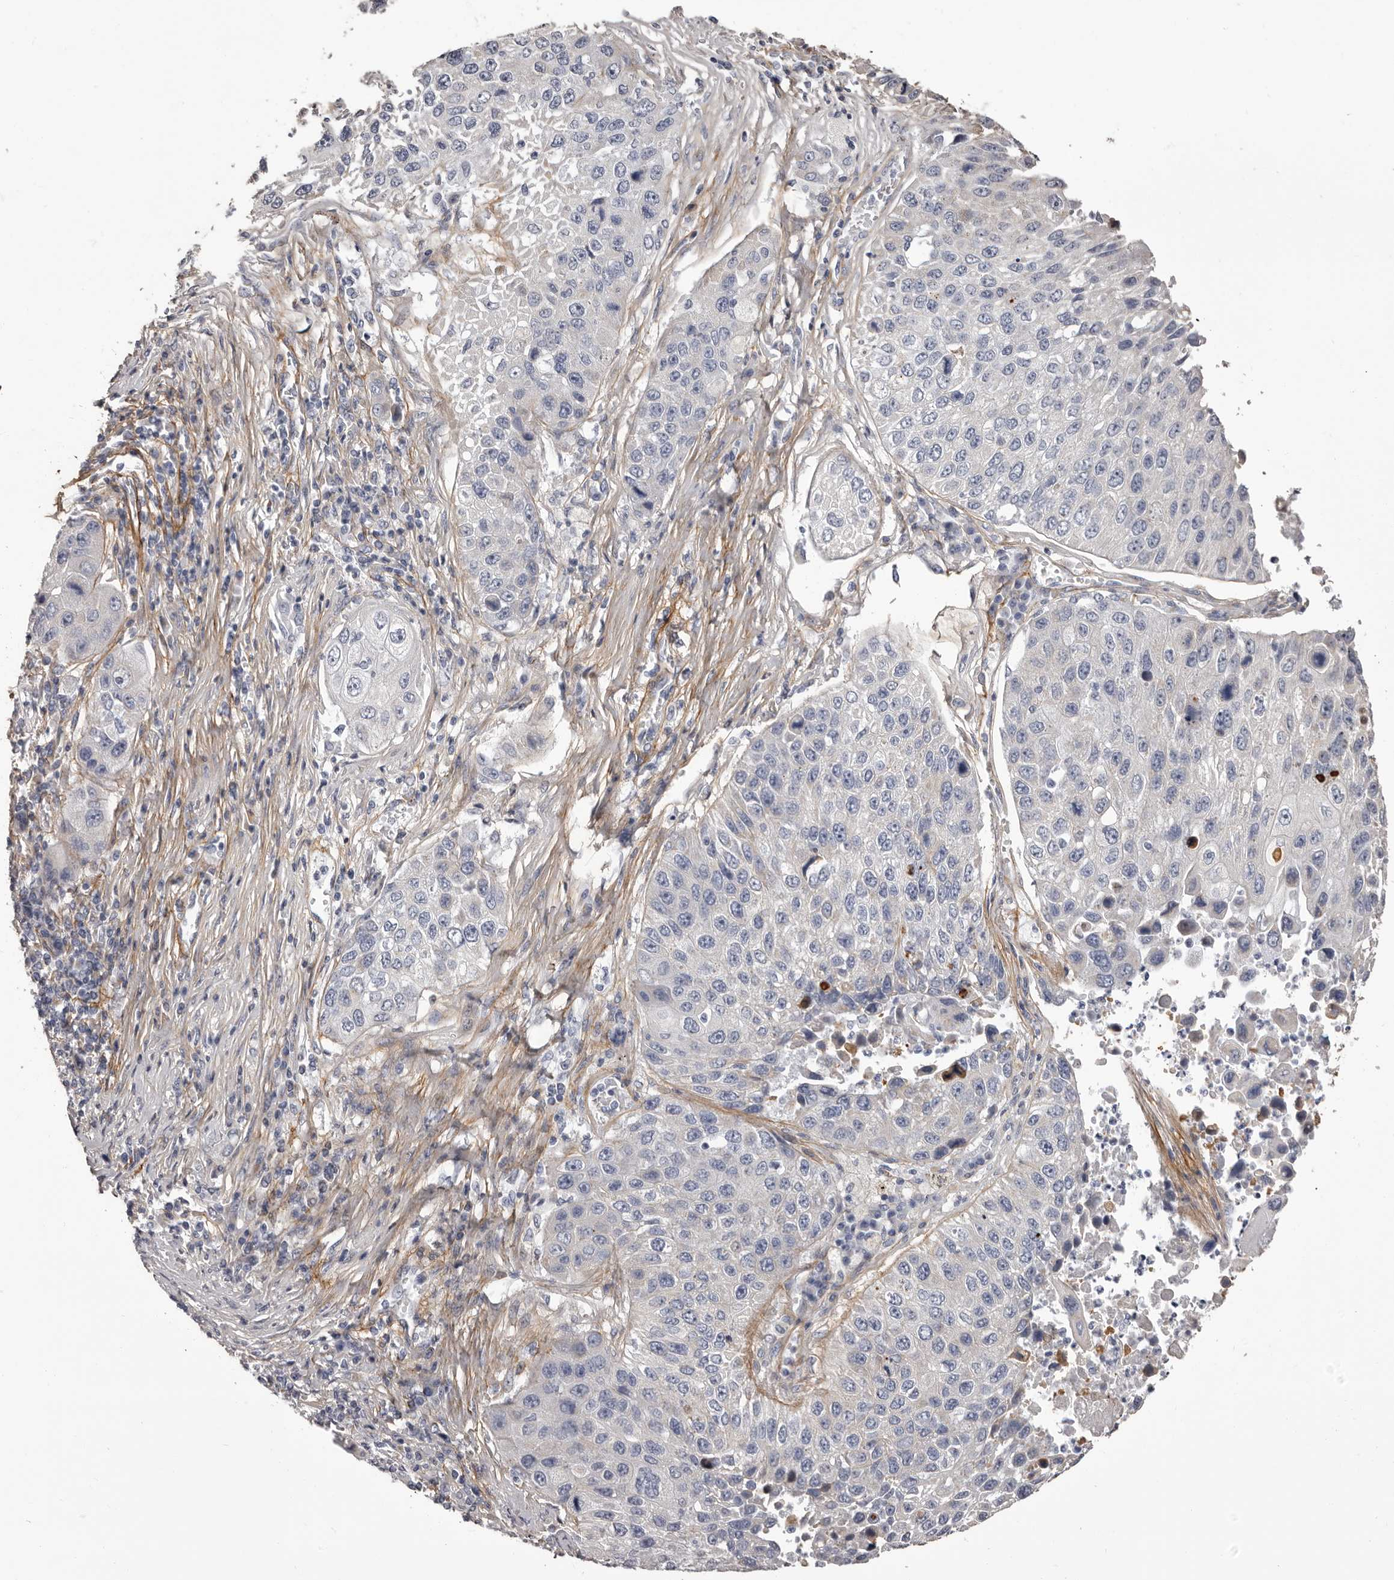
{"staining": {"intensity": "negative", "quantity": "none", "location": "none"}, "tissue": "lung cancer", "cell_type": "Tumor cells", "image_type": "cancer", "snomed": [{"axis": "morphology", "description": "Squamous cell carcinoma, NOS"}, {"axis": "topography", "description": "Lung"}], "caption": "Lung cancer was stained to show a protein in brown. There is no significant positivity in tumor cells.", "gene": "COL6A1", "patient": {"sex": "male", "age": 61}}